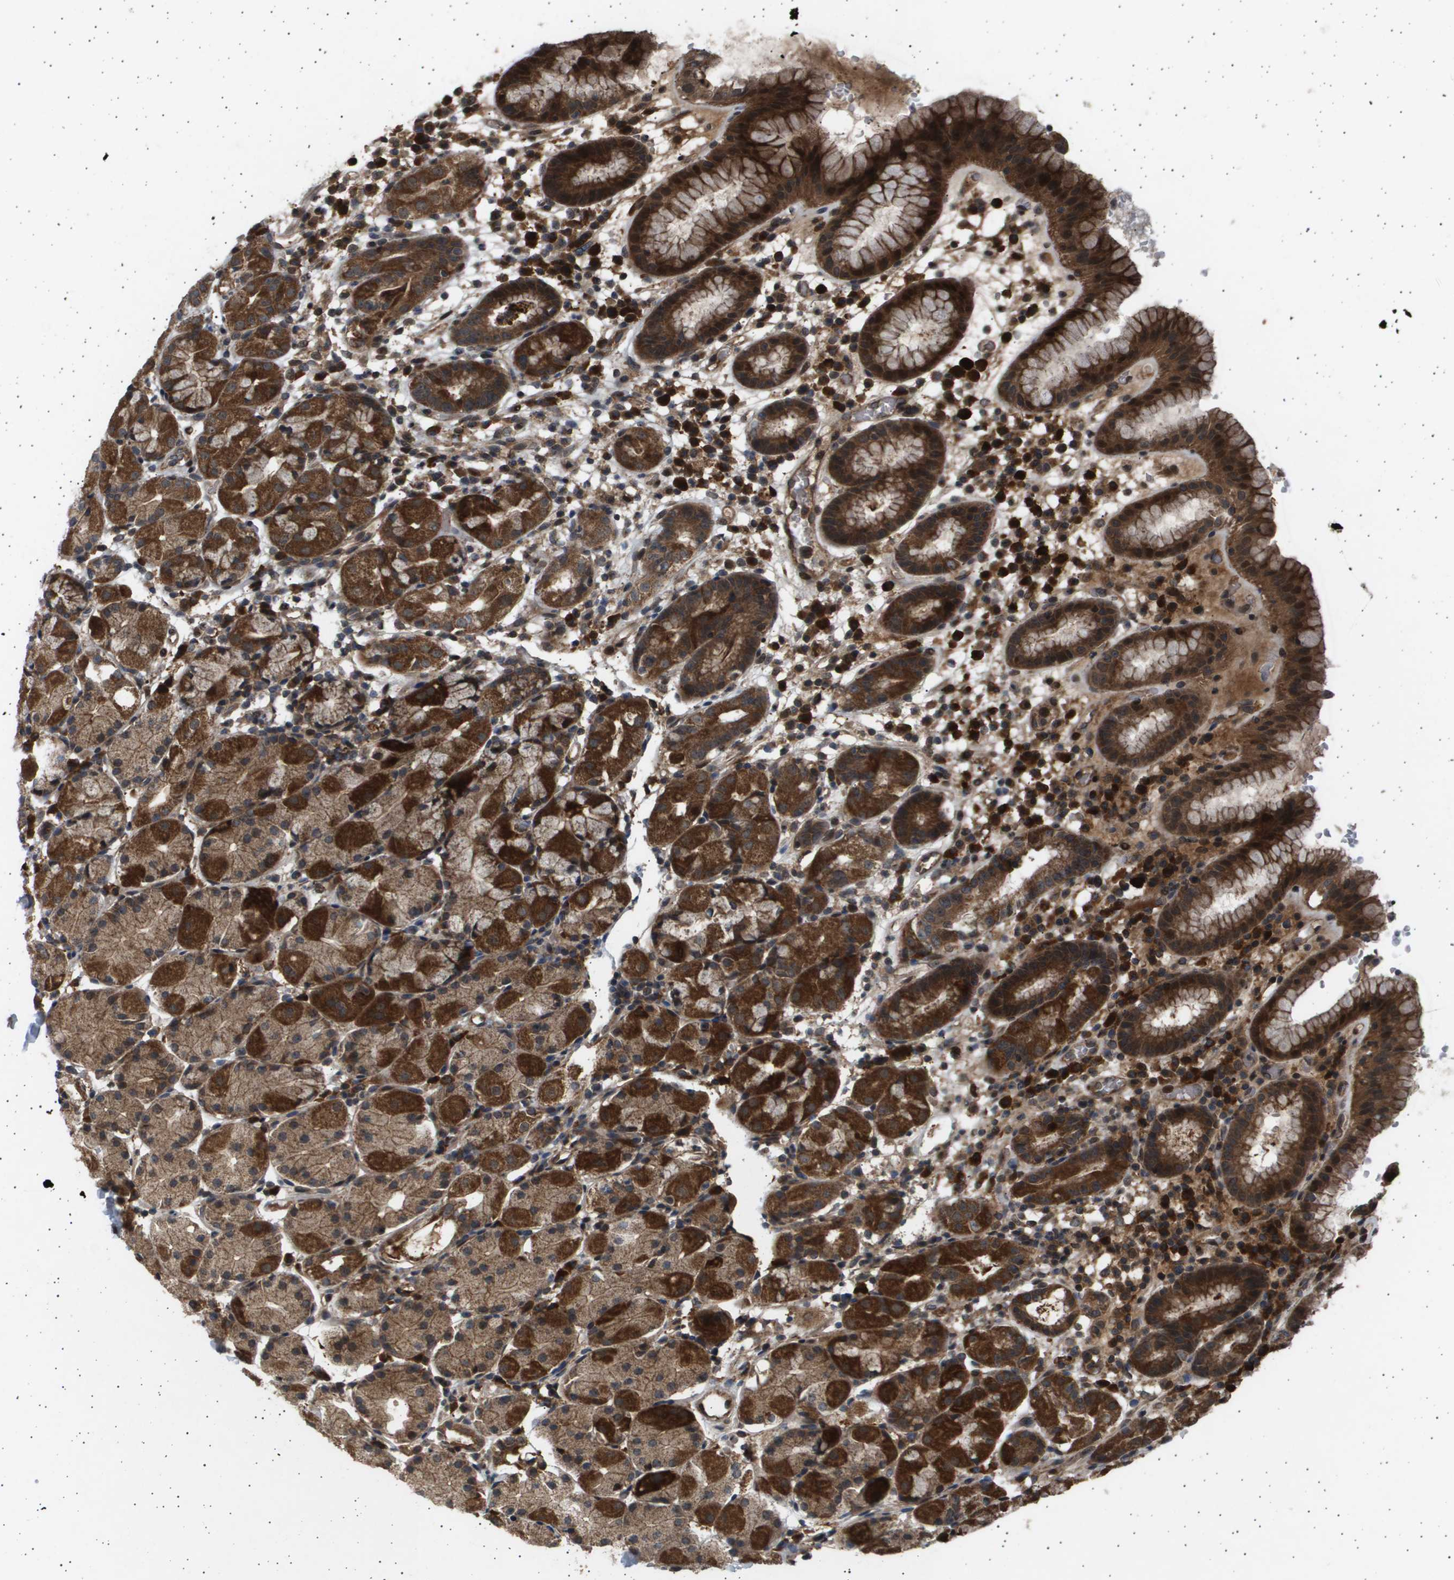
{"staining": {"intensity": "strong", "quantity": ">75%", "location": "cytoplasmic/membranous"}, "tissue": "stomach", "cell_type": "Glandular cells", "image_type": "normal", "snomed": [{"axis": "morphology", "description": "Normal tissue, NOS"}, {"axis": "topography", "description": "Stomach"}, {"axis": "topography", "description": "Stomach, lower"}], "caption": "A high amount of strong cytoplasmic/membranous staining is appreciated in approximately >75% of glandular cells in unremarkable stomach. (Brightfield microscopy of DAB IHC at high magnification).", "gene": "TNRC6A", "patient": {"sex": "female", "age": 75}}